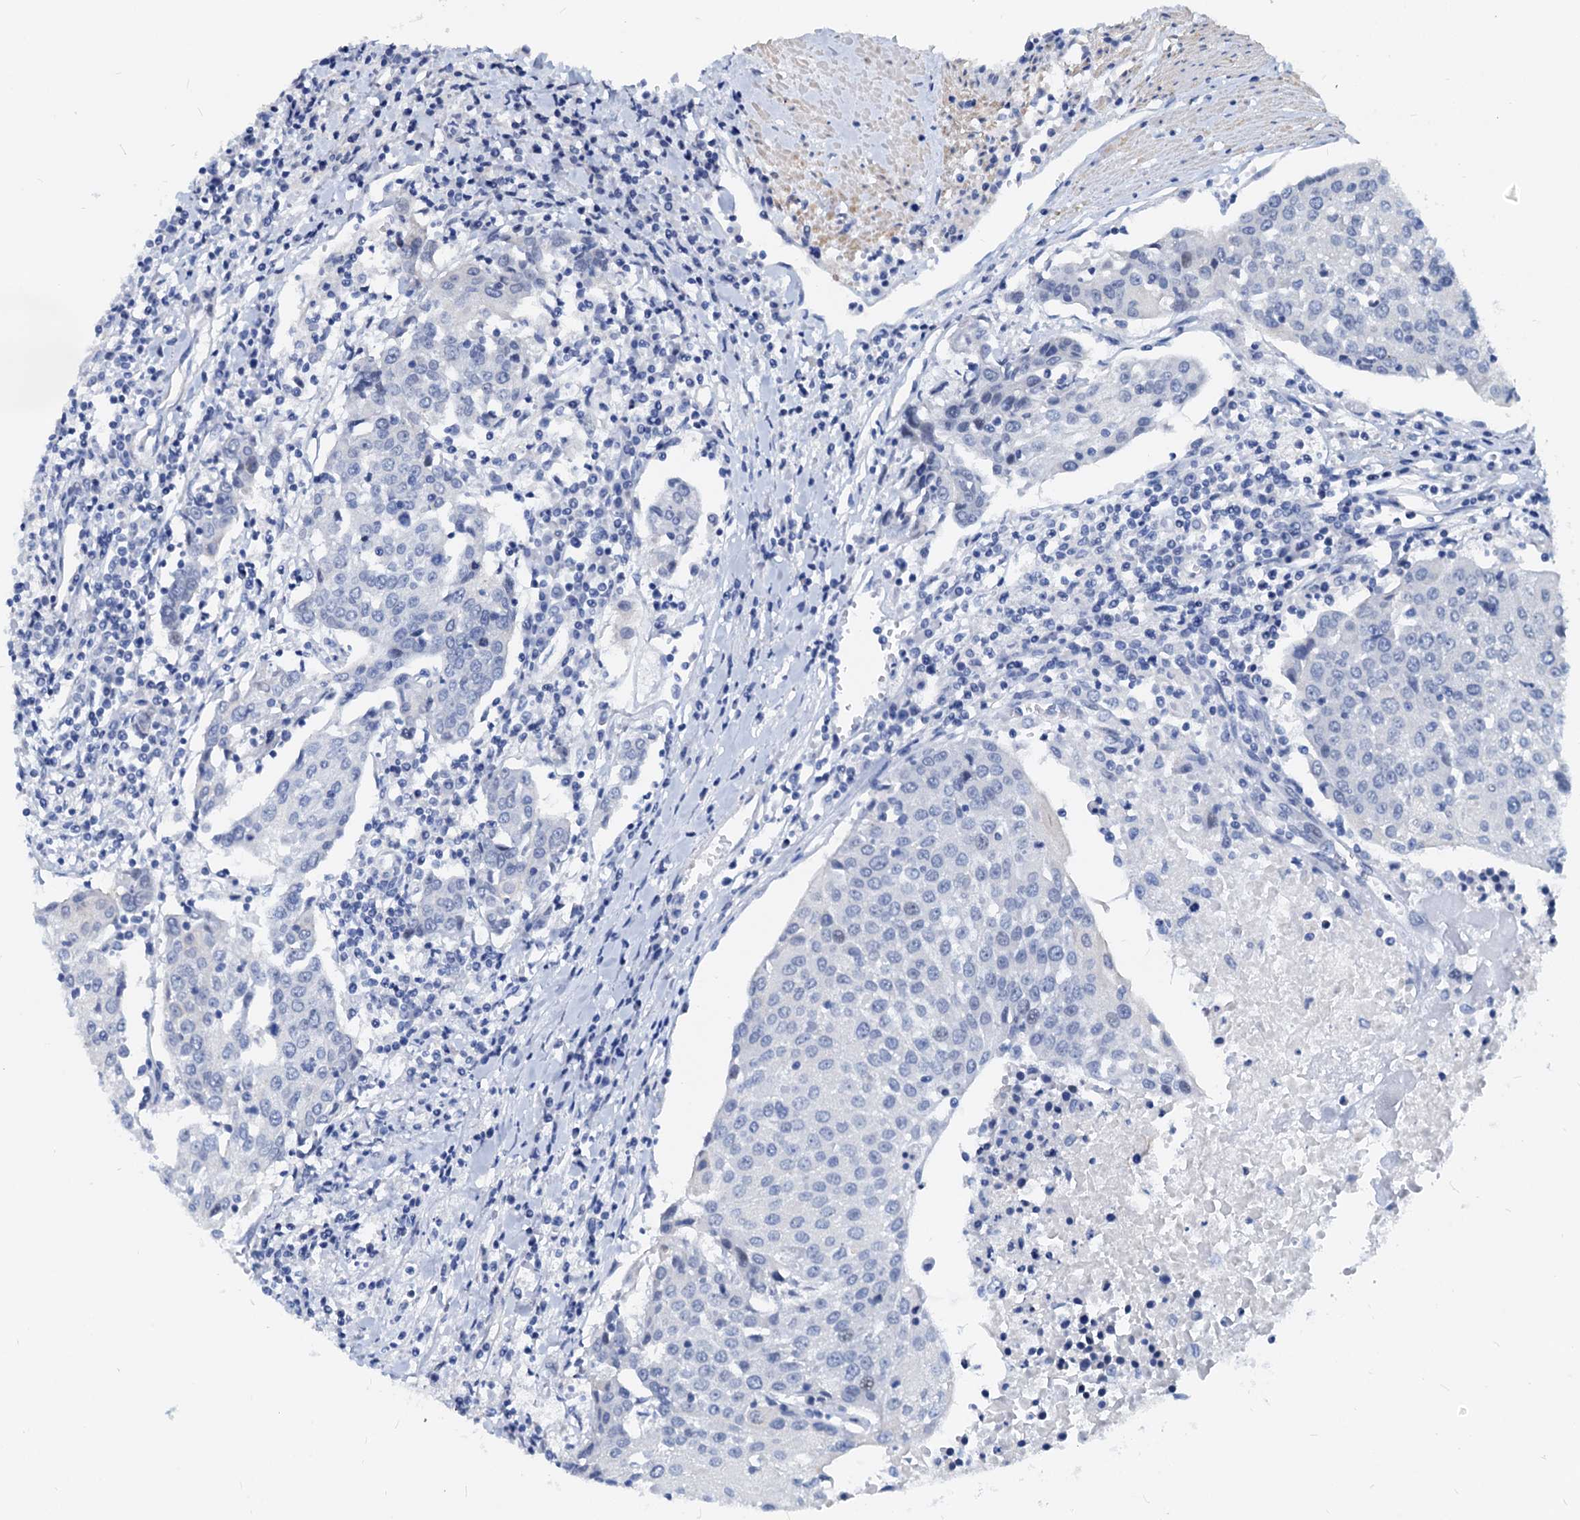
{"staining": {"intensity": "negative", "quantity": "none", "location": "none"}, "tissue": "urothelial cancer", "cell_type": "Tumor cells", "image_type": "cancer", "snomed": [{"axis": "morphology", "description": "Urothelial carcinoma, High grade"}, {"axis": "topography", "description": "Urinary bladder"}], "caption": "High power microscopy histopathology image of an IHC image of urothelial carcinoma (high-grade), revealing no significant staining in tumor cells.", "gene": "HSF2", "patient": {"sex": "female", "age": 85}}